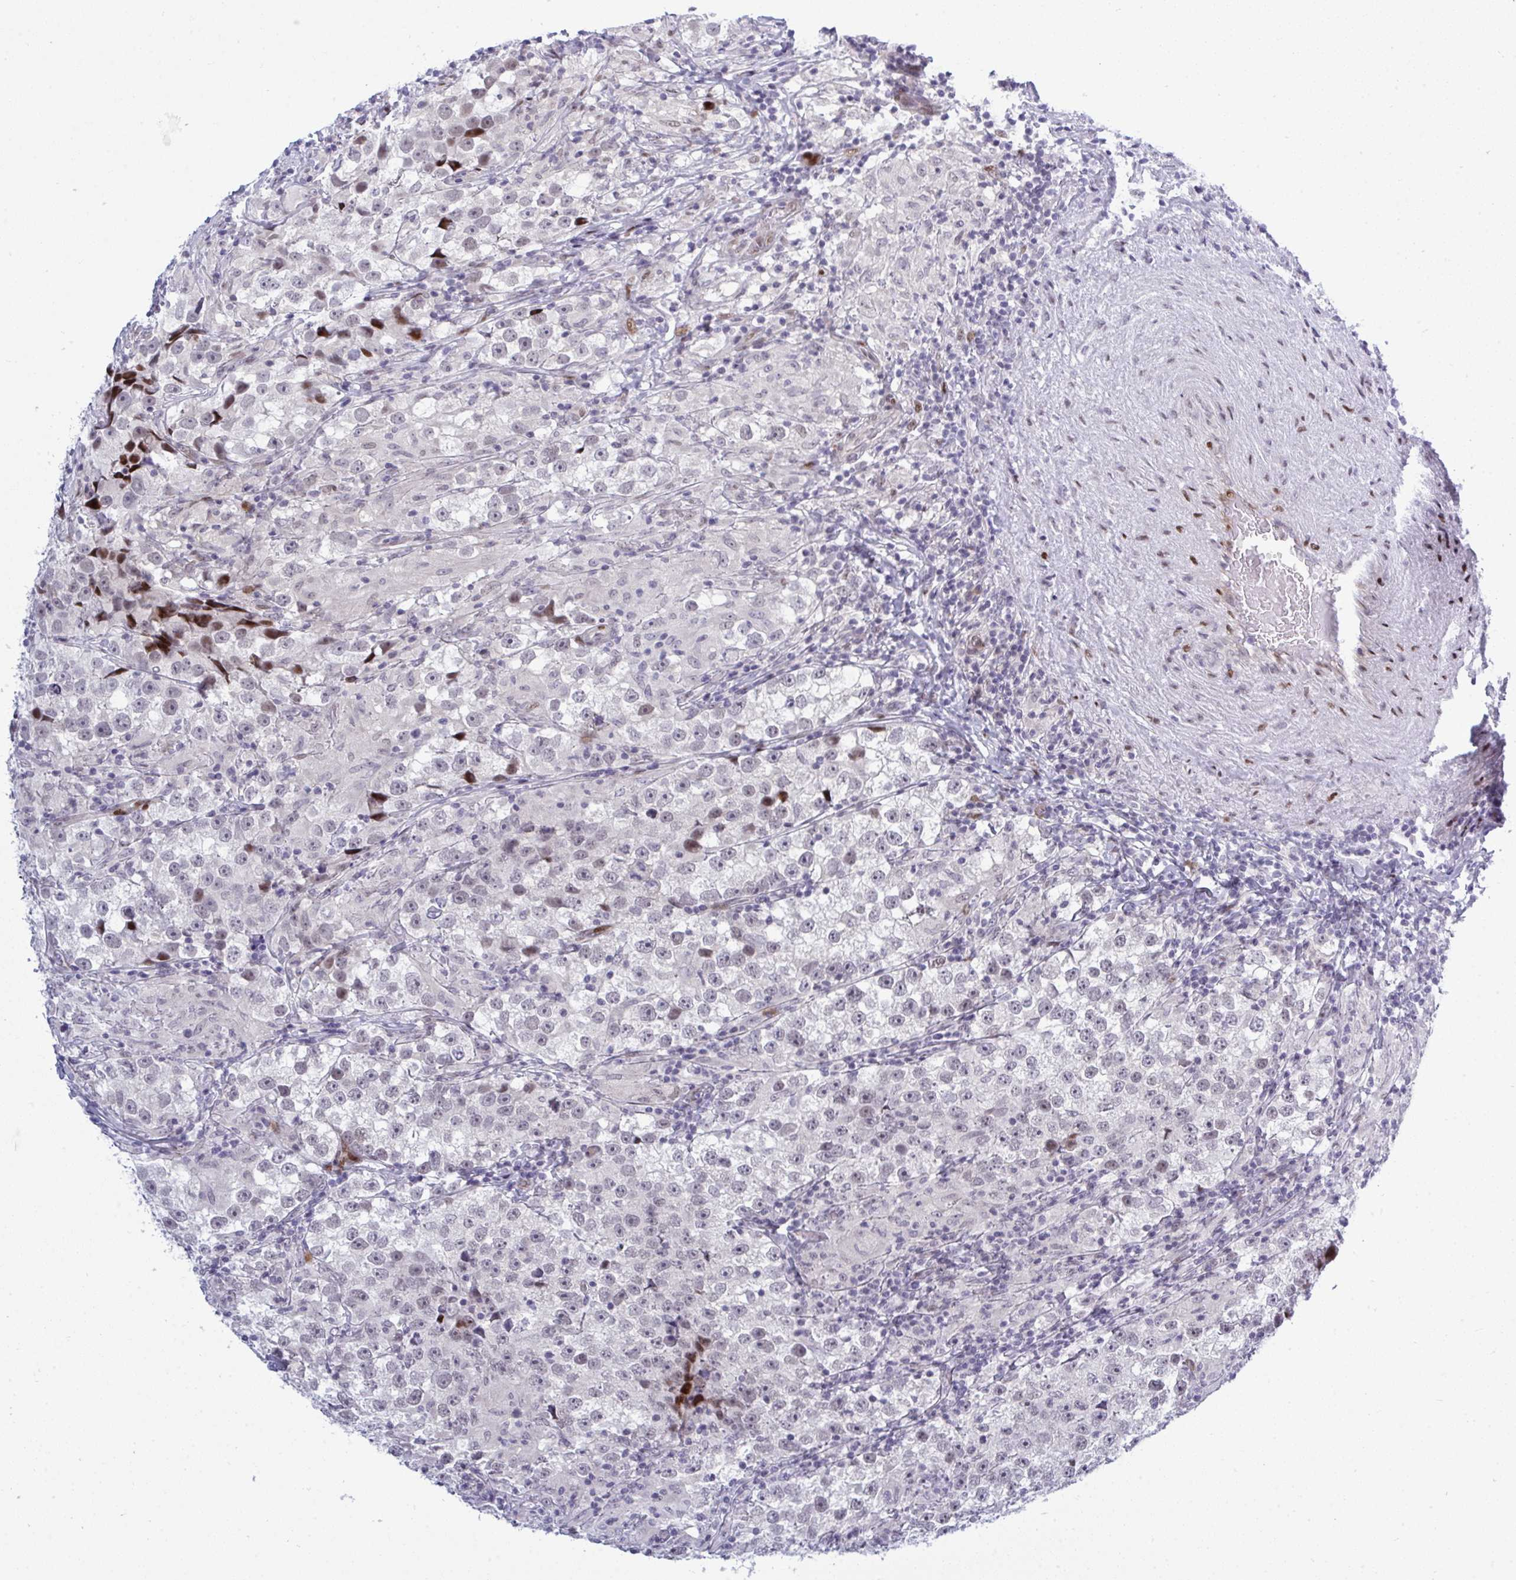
{"staining": {"intensity": "strong", "quantity": "<25%", "location": "nuclear"}, "tissue": "testis cancer", "cell_type": "Tumor cells", "image_type": "cancer", "snomed": [{"axis": "morphology", "description": "Seminoma, NOS"}, {"axis": "topography", "description": "Testis"}], "caption": "An IHC histopathology image of tumor tissue is shown. Protein staining in brown shows strong nuclear positivity in testis cancer (seminoma) within tumor cells. Using DAB (3,3'-diaminobenzidine) (brown) and hematoxylin (blue) stains, captured at high magnification using brightfield microscopy.", "gene": "TAB1", "patient": {"sex": "male", "age": 46}}